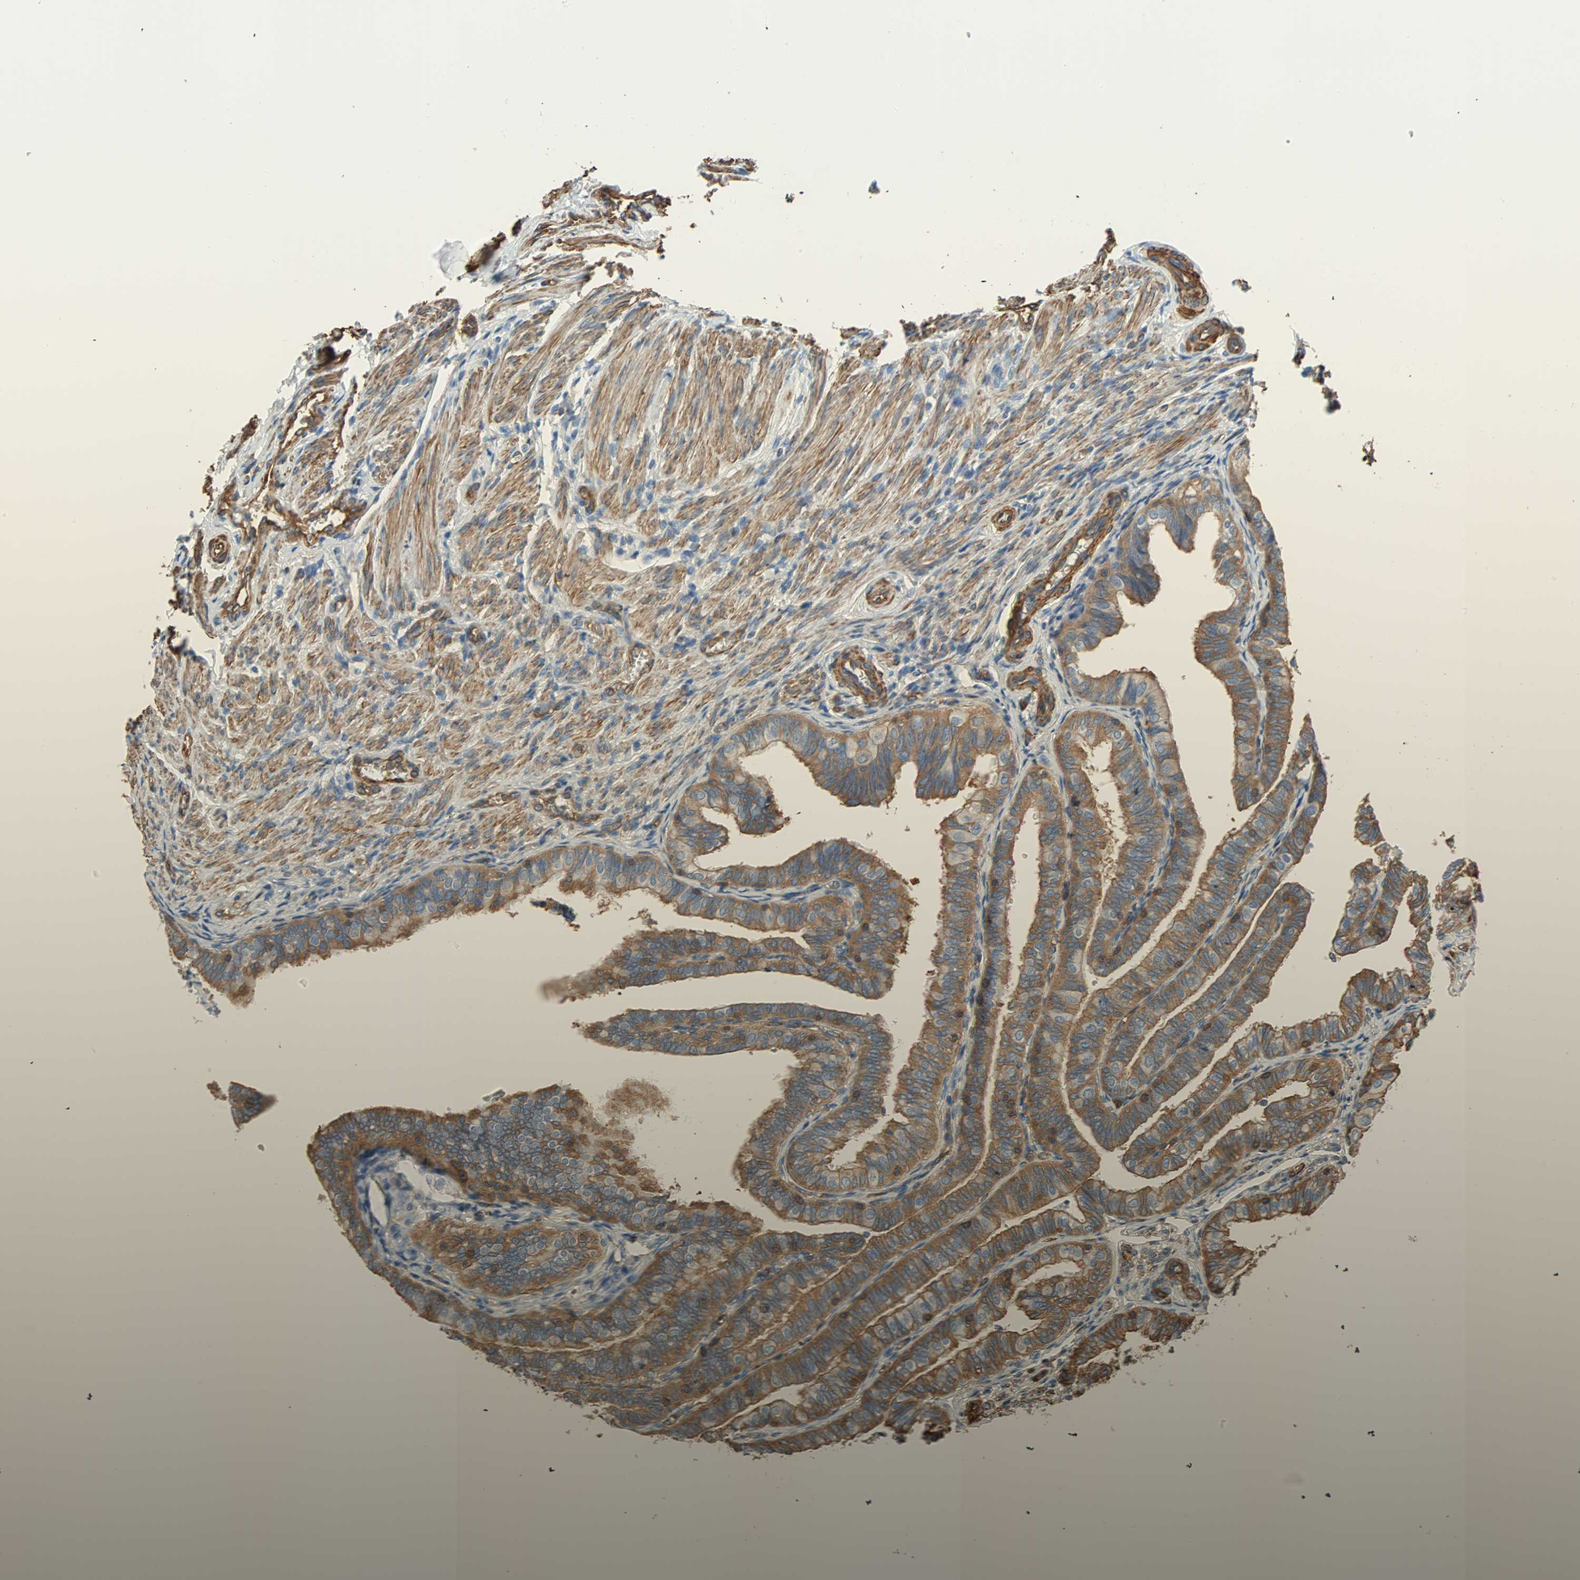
{"staining": {"intensity": "moderate", "quantity": ">75%", "location": "cytoplasmic/membranous"}, "tissue": "fallopian tube", "cell_type": "Glandular cells", "image_type": "normal", "snomed": [{"axis": "morphology", "description": "Normal tissue, NOS"}, {"axis": "topography", "description": "Fallopian tube"}], "caption": "Fallopian tube stained with IHC exhibits moderate cytoplasmic/membranous positivity in about >75% of glandular cells. The staining is performed using DAB (3,3'-diaminobenzidine) brown chromogen to label protein expression. The nuclei are counter-stained blue using hematoxylin.", "gene": "GALNT10", "patient": {"sex": "female", "age": 46}}